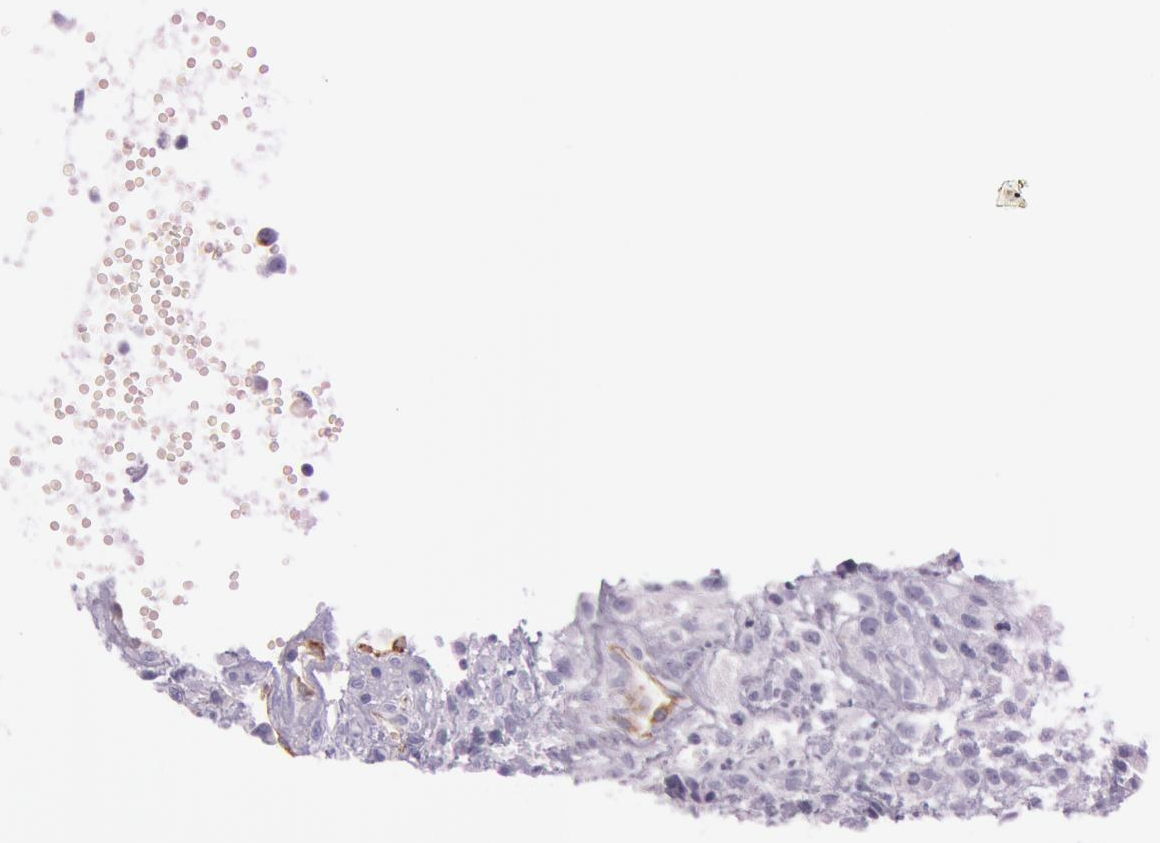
{"staining": {"intensity": "negative", "quantity": "none", "location": "none"}, "tissue": "glioma", "cell_type": "Tumor cells", "image_type": "cancer", "snomed": [{"axis": "morphology", "description": "Glioma, malignant, High grade"}, {"axis": "topography", "description": "Brain"}], "caption": "Micrograph shows no protein expression in tumor cells of high-grade glioma (malignant) tissue.", "gene": "FOLH1", "patient": {"sex": "male", "age": 66}}